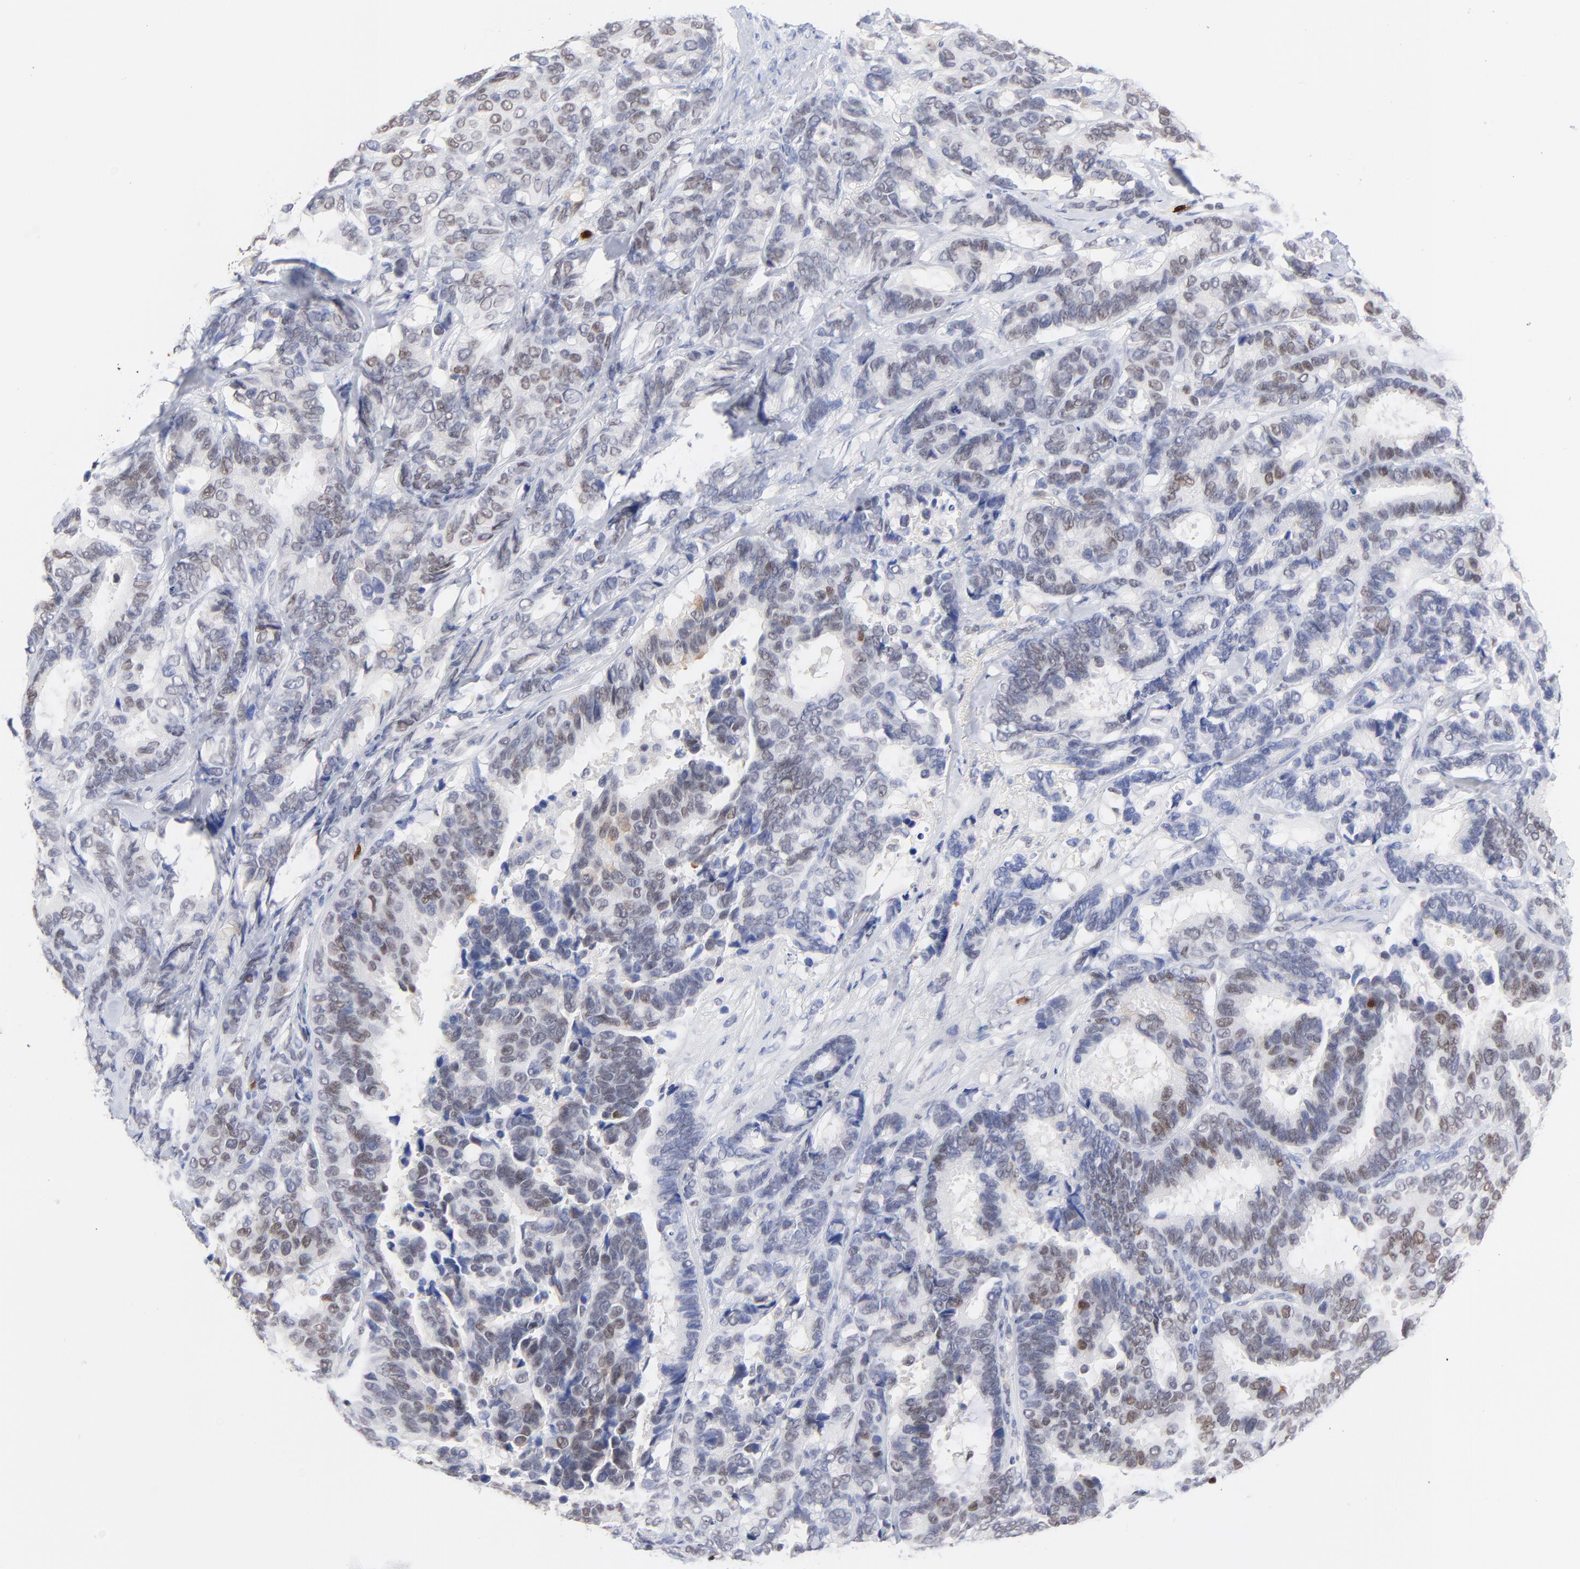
{"staining": {"intensity": "weak", "quantity": "25%-75%", "location": "nuclear"}, "tissue": "breast cancer", "cell_type": "Tumor cells", "image_type": "cancer", "snomed": [{"axis": "morphology", "description": "Duct carcinoma"}, {"axis": "topography", "description": "Breast"}], "caption": "Protein analysis of breast infiltrating ductal carcinoma tissue exhibits weak nuclear positivity in approximately 25%-75% of tumor cells.", "gene": "ZAP70", "patient": {"sex": "female", "age": 87}}